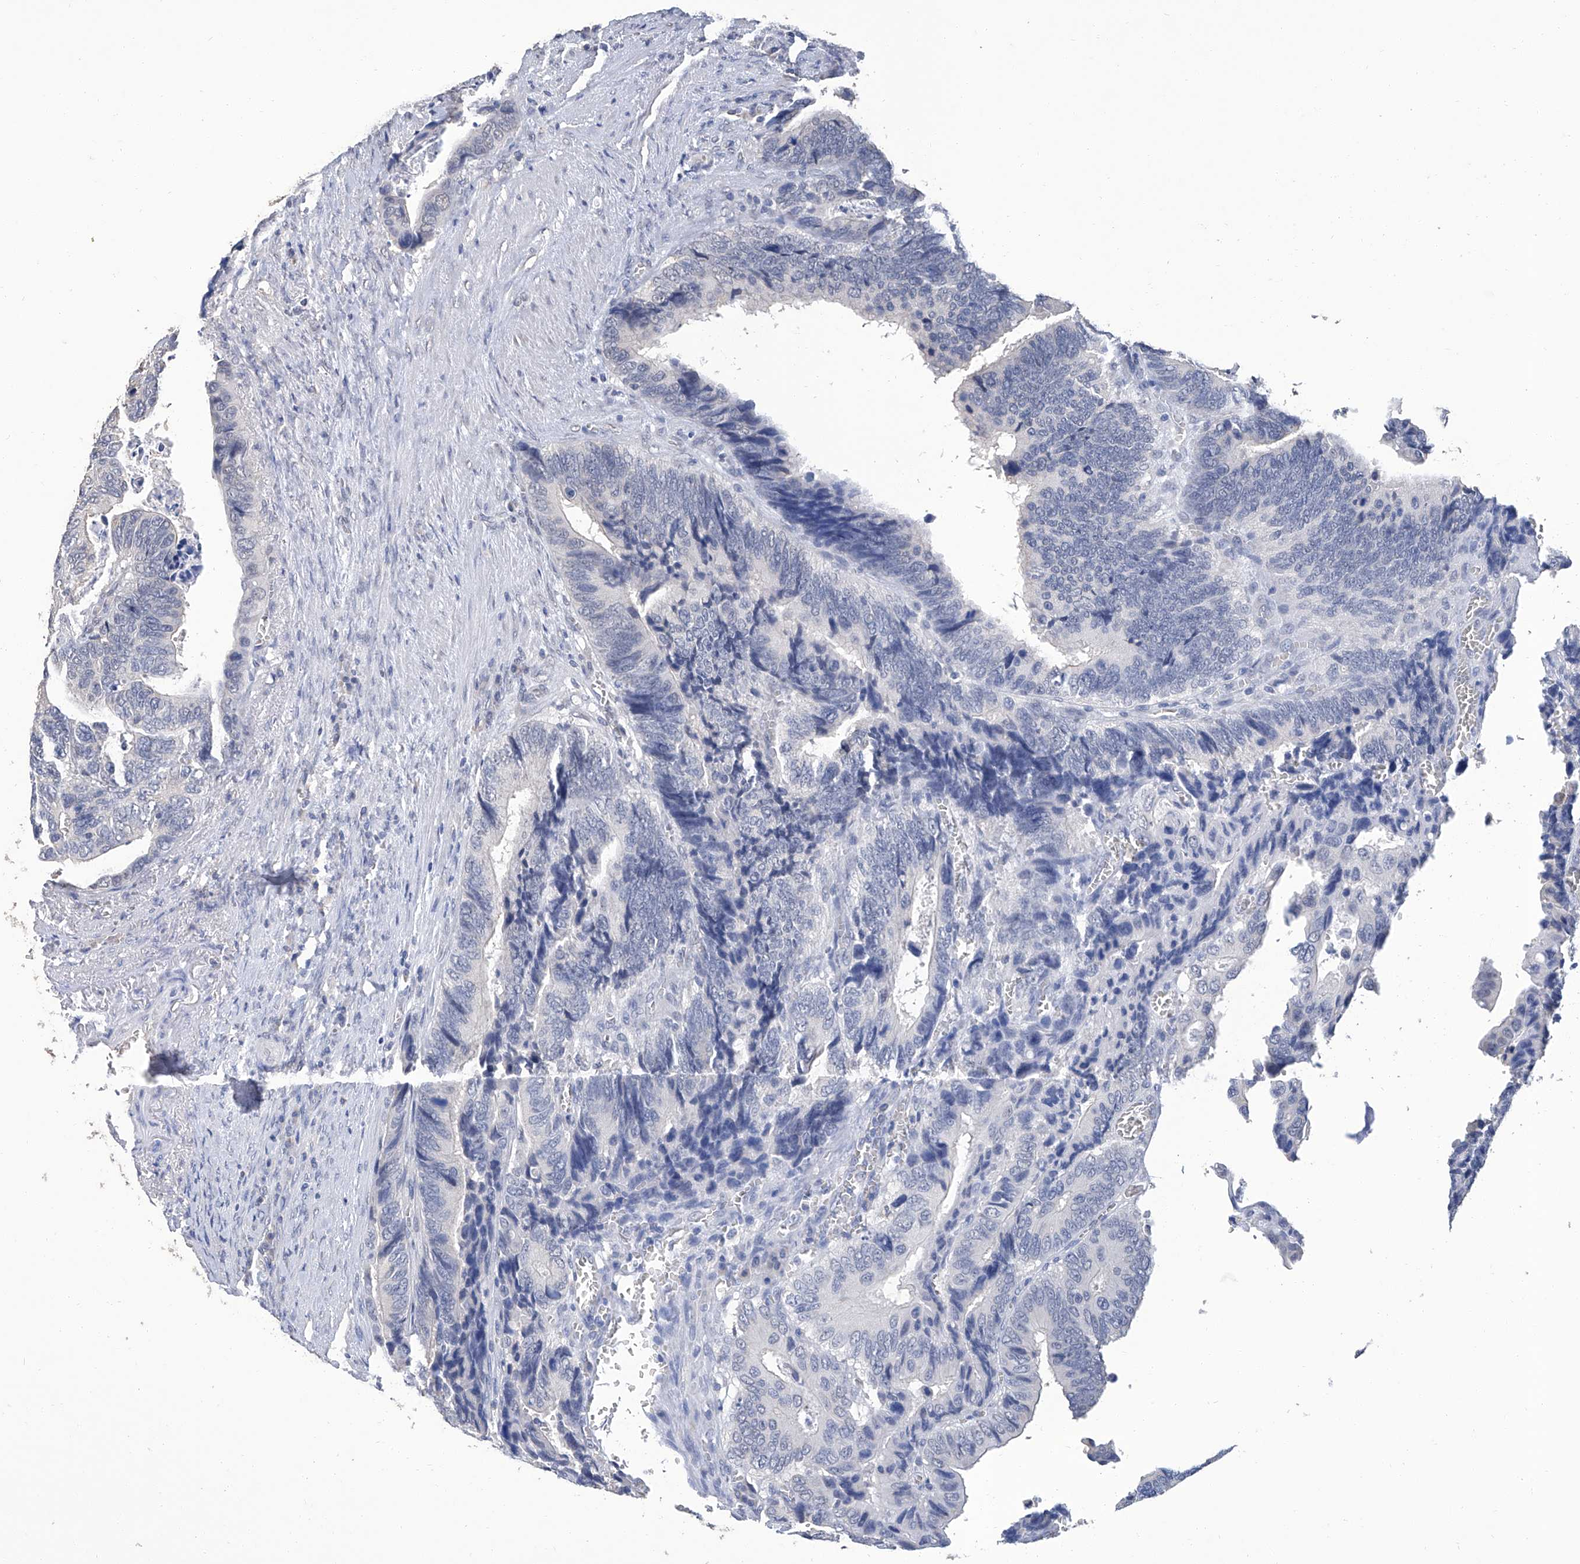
{"staining": {"intensity": "negative", "quantity": "none", "location": "none"}, "tissue": "colorectal cancer", "cell_type": "Tumor cells", "image_type": "cancer", "snomed": [{"axis": "morphology", "description": "Adenocarcinoma, NOS"}, {"axis": "topography", "description": "Colon"}], "caption": "Tumor cells are negative for protein expression in human adenocarcinoma (colorectal).", "gene": "GPT", "patient": {"sex": "male", "age": 72}}